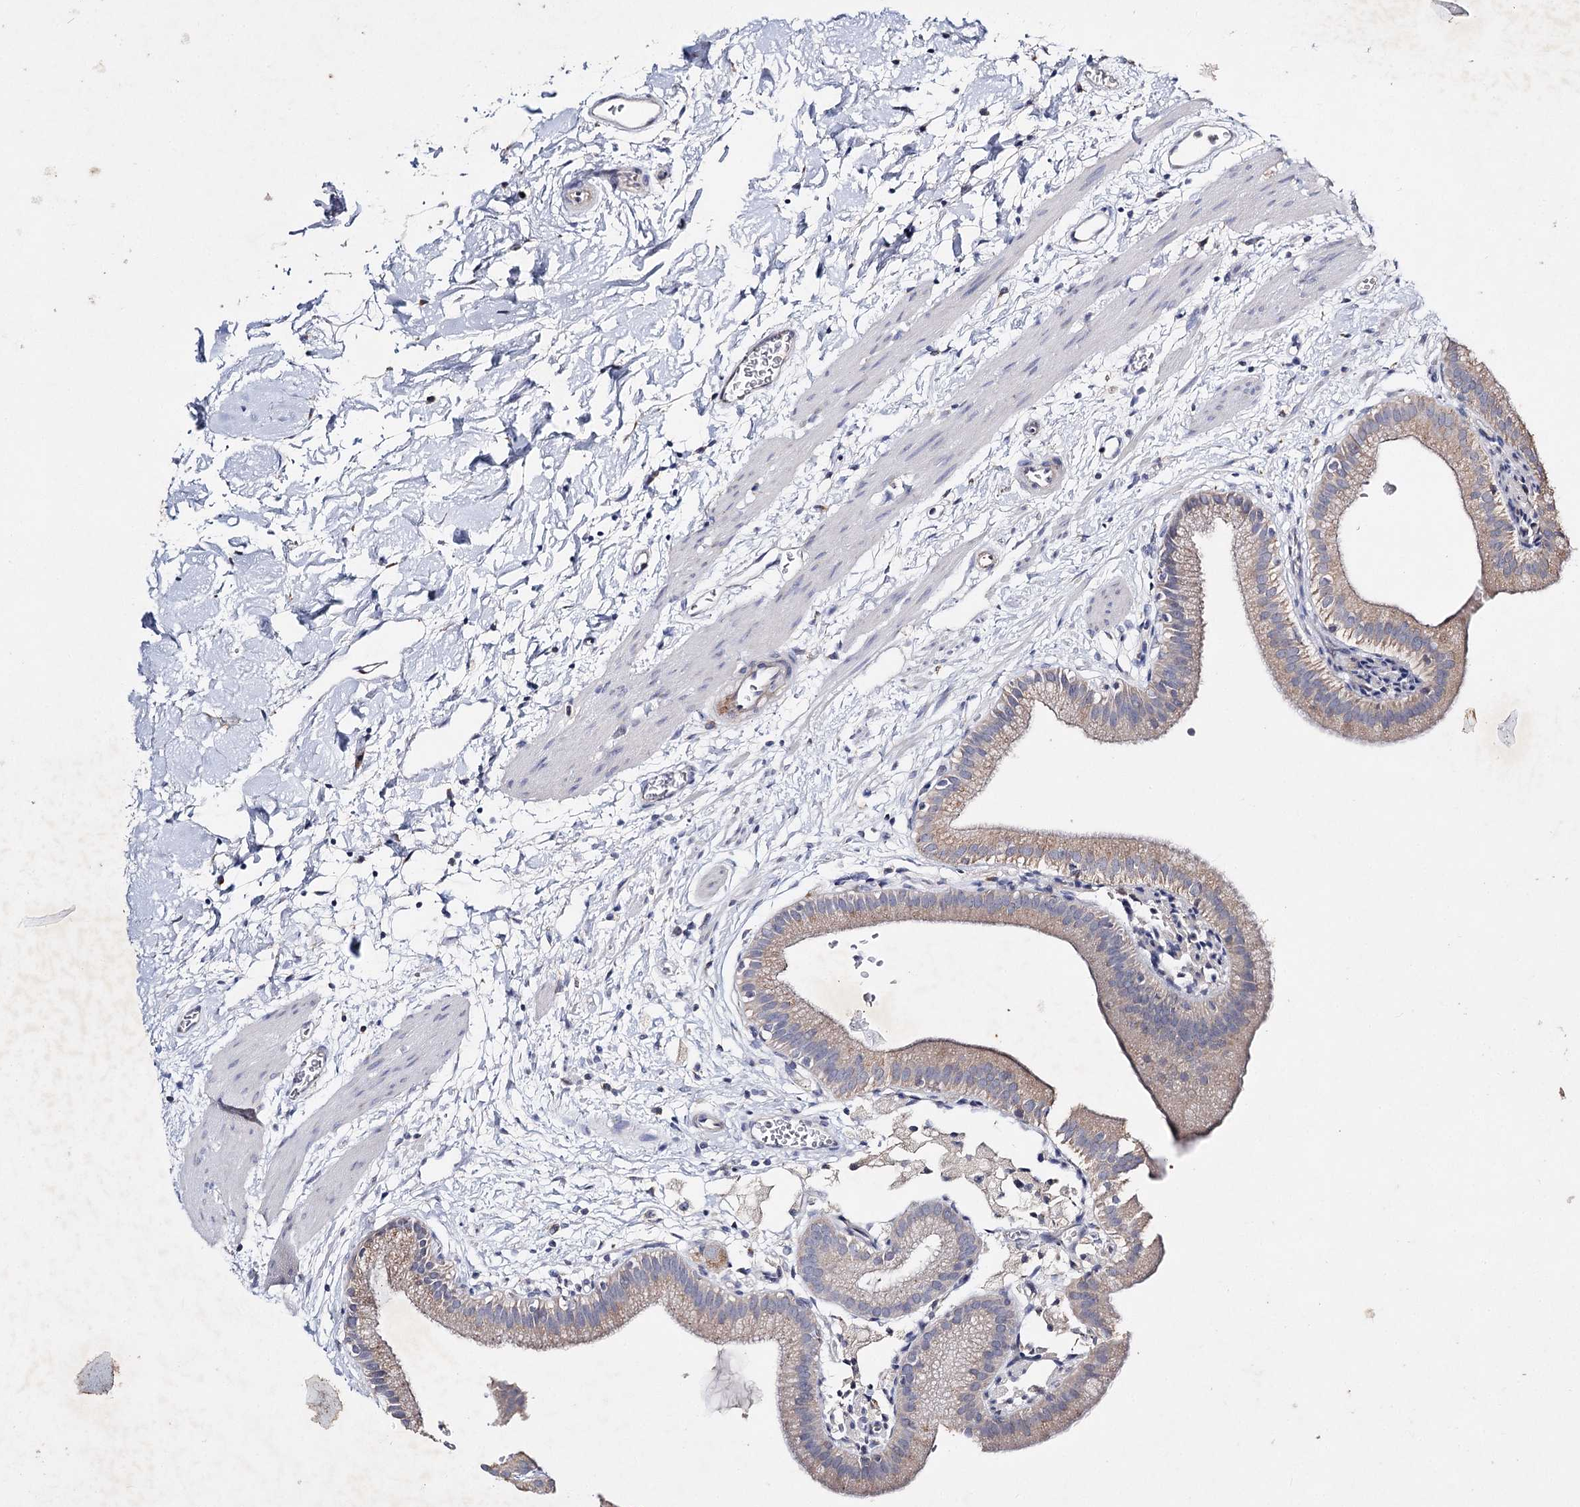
{"staining": {"intensity": "weak", "quantity": ">75%", "location": "cytoplasmic/membranous"}, "tissue": "gallbladder", "cell_type": "Glandular cells", "image_type": "normal", "snomed": [{"axis": "morphology", "description": "Normal tissue, NOS"}, {"axis": "topography", "description": "Gallbladder"}], "caption": "A low amount of weak cytoplasmic/membranous staining is present in about >75% of glandular cells in normal gallbladder.", "gene": "IL1RAP", "patient": {"sex": "male", "age": 55}}